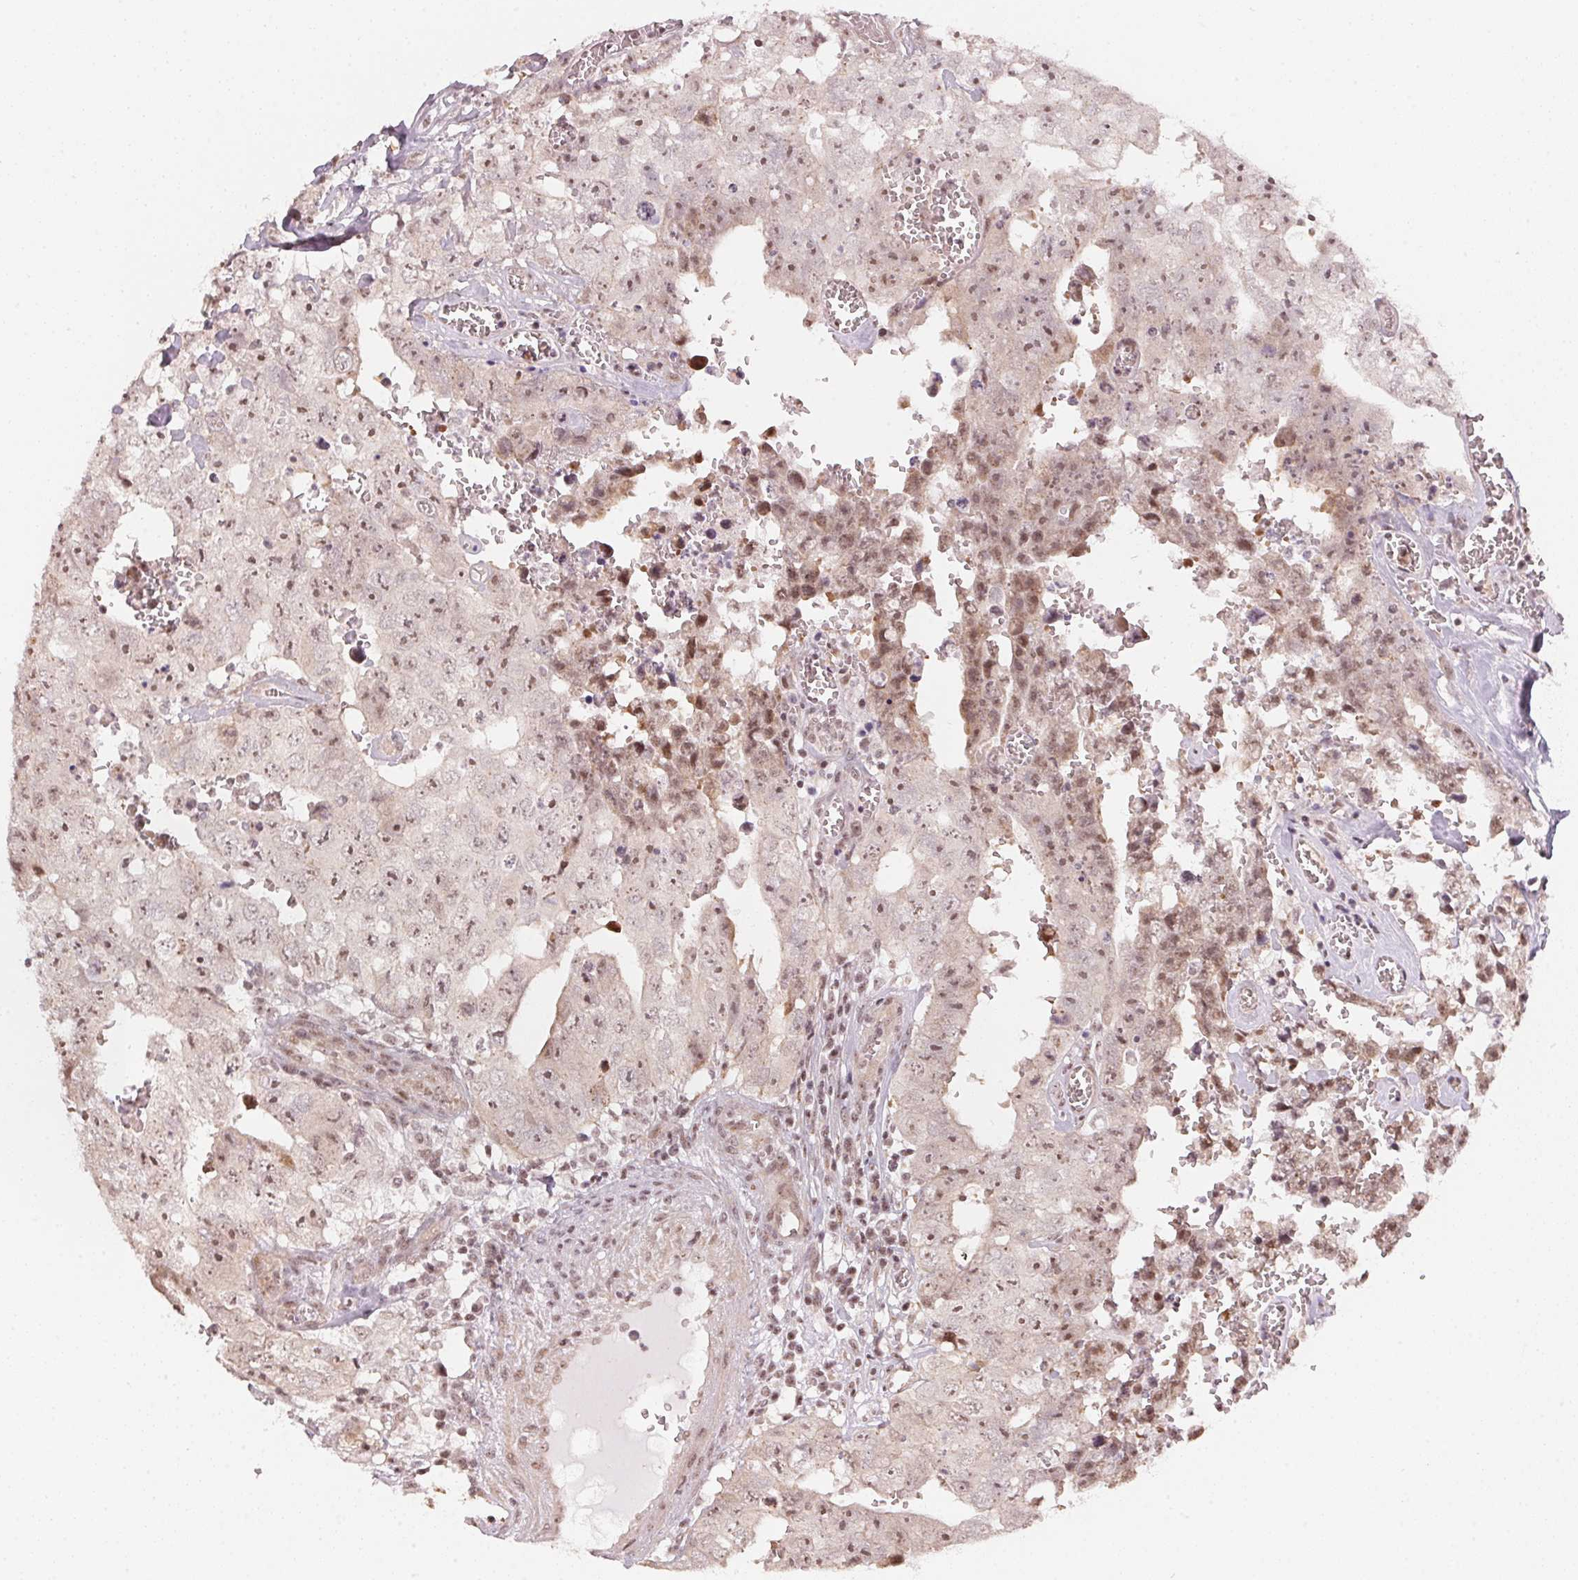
{"staining": {"intensity": "moderate", "quantity": "25%-75%", "location": "nuclear"}, "tissue": "testis cancer", "cell_type": "Tumor cells", "image_type": "cancer", "snomed": [{"axis": "morphology", "description": "Carcinoma, Embryonal, NOS"}, {"axis": "topography", "description": "Testis"}], "caption": "Protein expression analysis of testis cancer (embryonal carcinoma) displays moderate nuclear staining in about 25%-75% of tumor cells.", "gene": "KAT6A", "patient": {"sex": "male", "age": 36}}